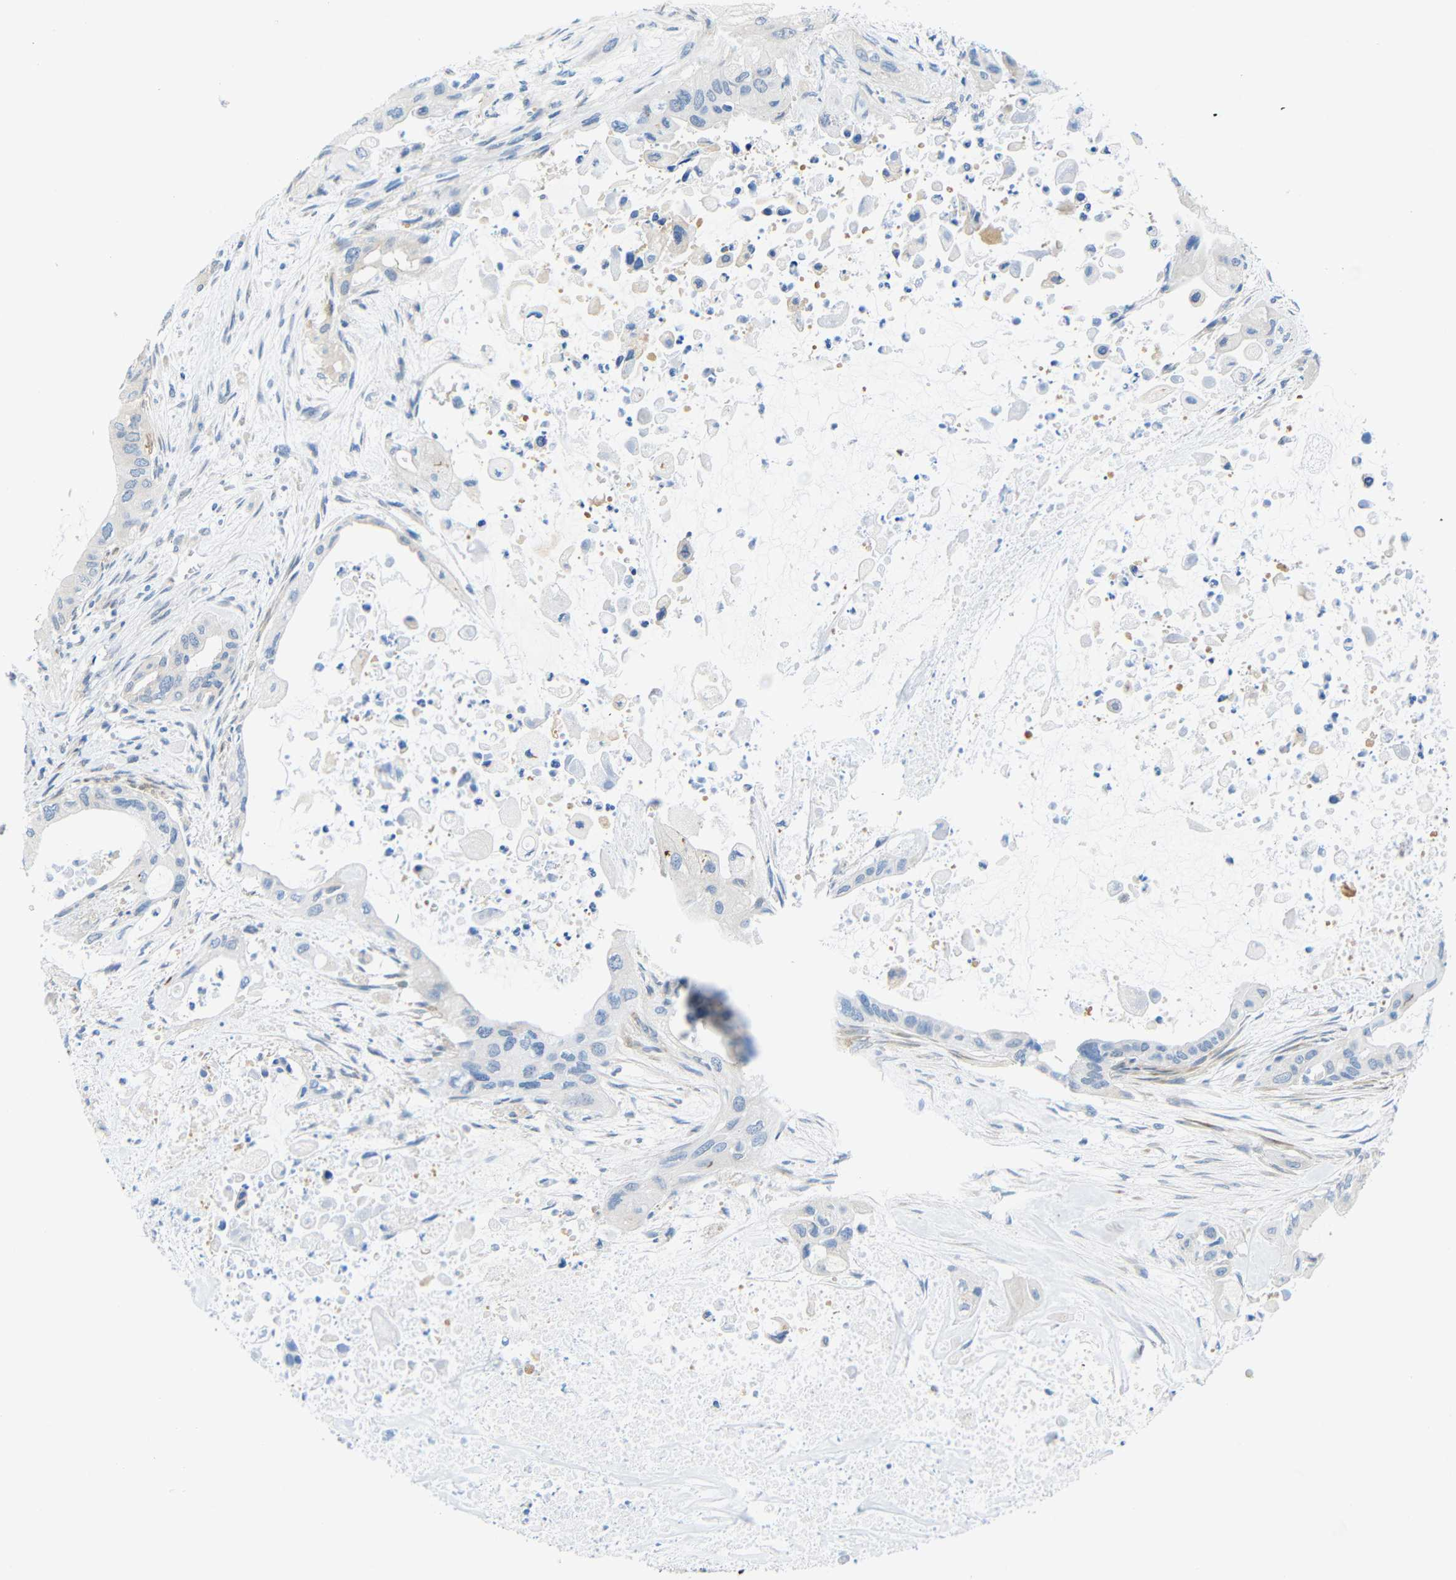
{"staining": {"intensity": "negative", "quantity": "none", "location": "none"}, "tissue": "pancreatic cancer", "cell_type": "Tumor cells", "image_type": "cancer", "snomed": [{"axis": "morphology", "description": "Adenocarcinoma, NOS"}, {"axis": "topography", "description": "Pancreas"}], "caption": "This is an immunohistochemistry photomicrograph of pancreatic cancer. There is no staining in tumor cells.", "gene": "NEGR1", "patient": {"sex": "male", "age": 73}}